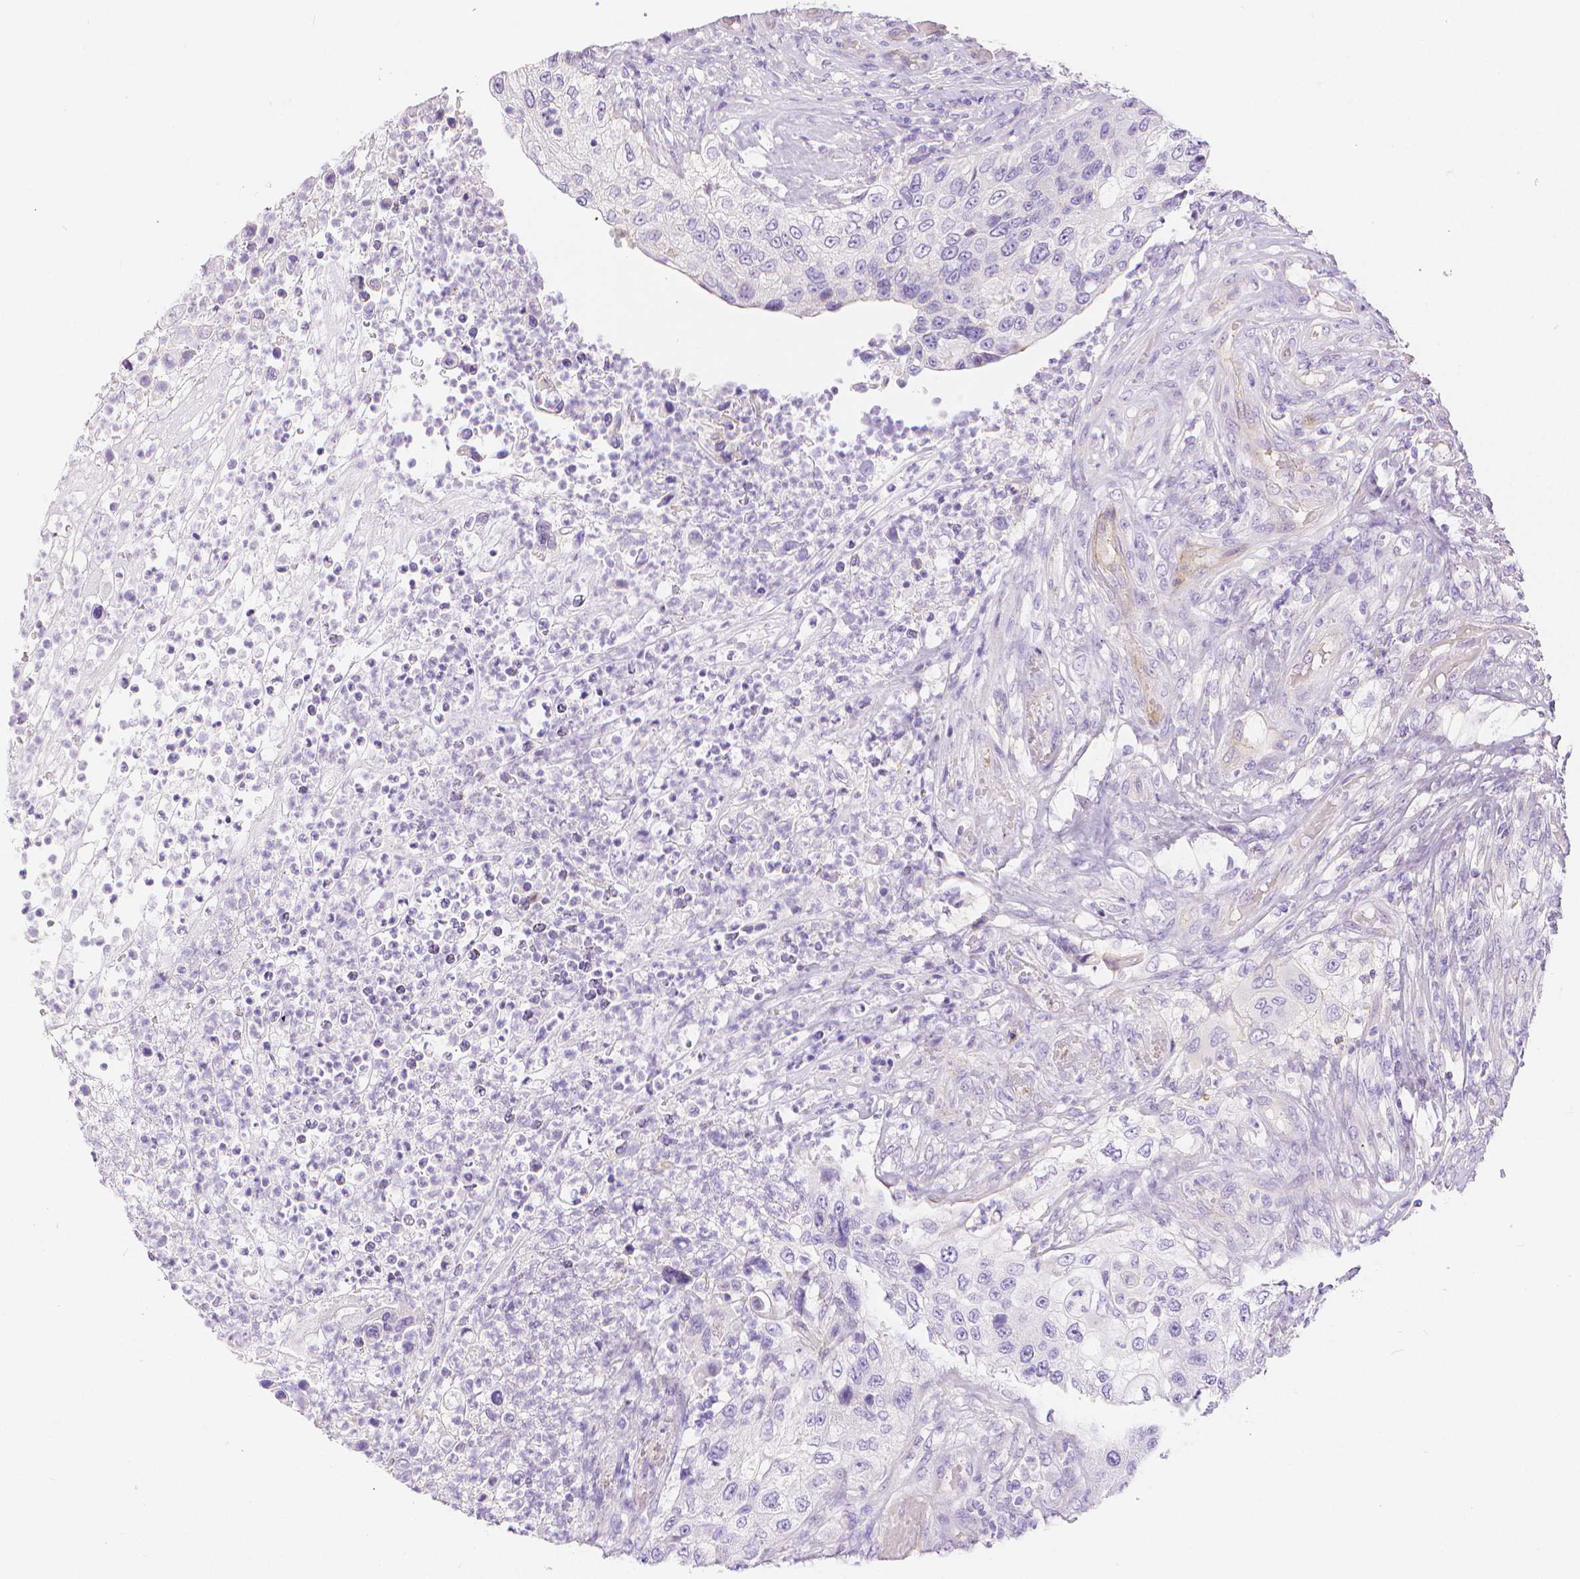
{"staining": {"intensity": "negative", "quantity": "none", "location": "none"}, "tissue": "urothelial cancer", "cell_type": "Tumor cells", "image_type": "cancer", "snomed": [{"axis": "morphology", "description": "Urothelial carcinoma, High grade"}, {"axis": "topography", "description": "Urinary bladder"}], "caption": "Tumor cells are negative for brown protein staining in urothelial cancer.", "gene": "SLC27A5", "patient": {"sex": "female", "age": 60}}